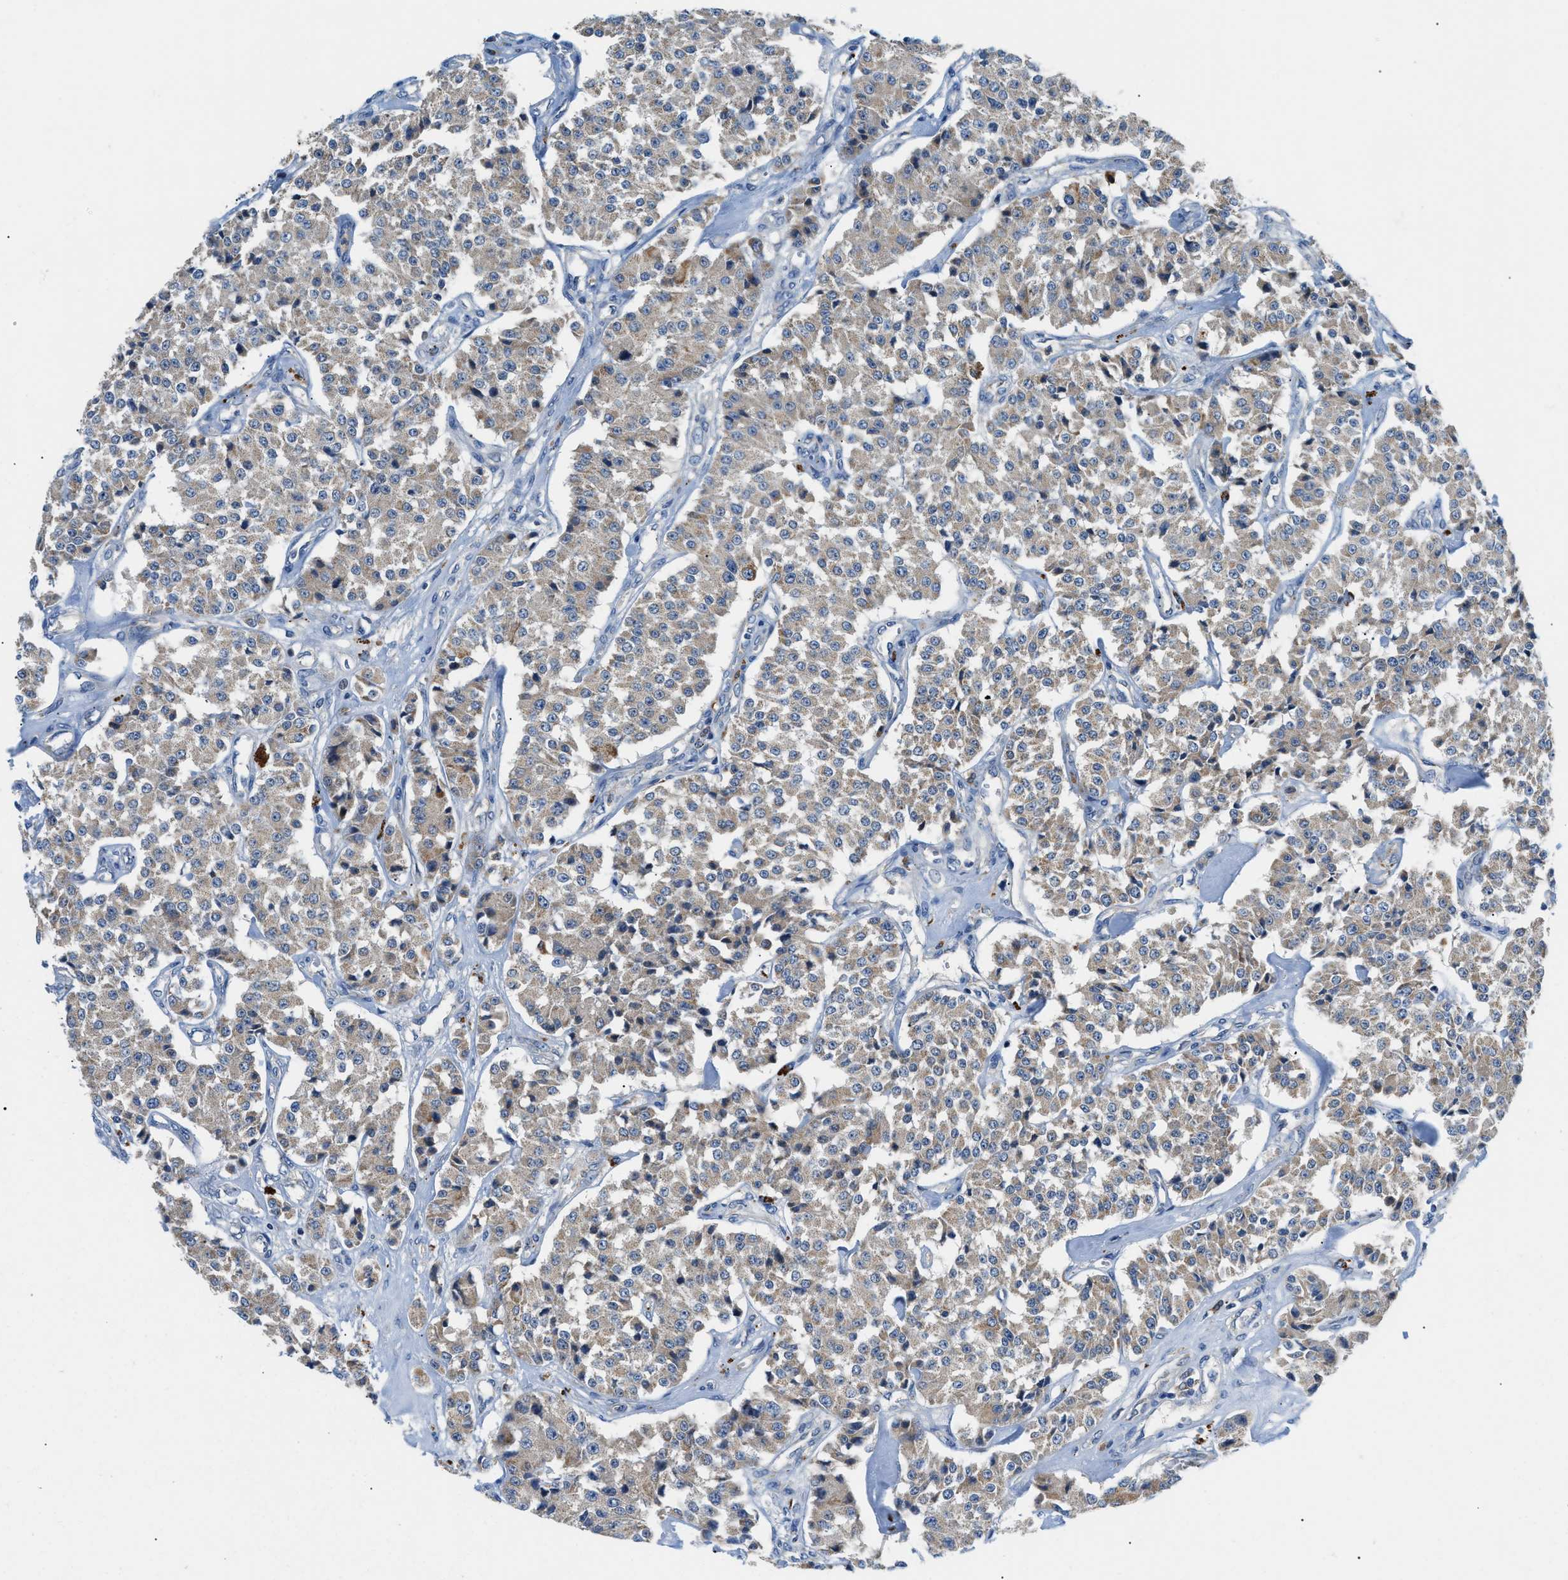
{"staining": {"intensity": "weak", "quantity": ">75%", "location": "cytoplasmic/membranous"}, "tissue": "carcinoid", "cell_type": "Tumor cells", "image_type": "cancer", "snomed": [{"axis": "morphology", "description": "Carcinoid, malignant, NOS"}, {"axis": "topography", "description": "Pancreas"}], "caption": "A histopathology image showing weak cytoplasmic/membranous positivity in approximately >75% of tumor cells in malignant carcinoid, as visualized by brown immunohistochemical staining.", "gene": "ADGRE3", "patient": {"sex": "male", "age": 41}}